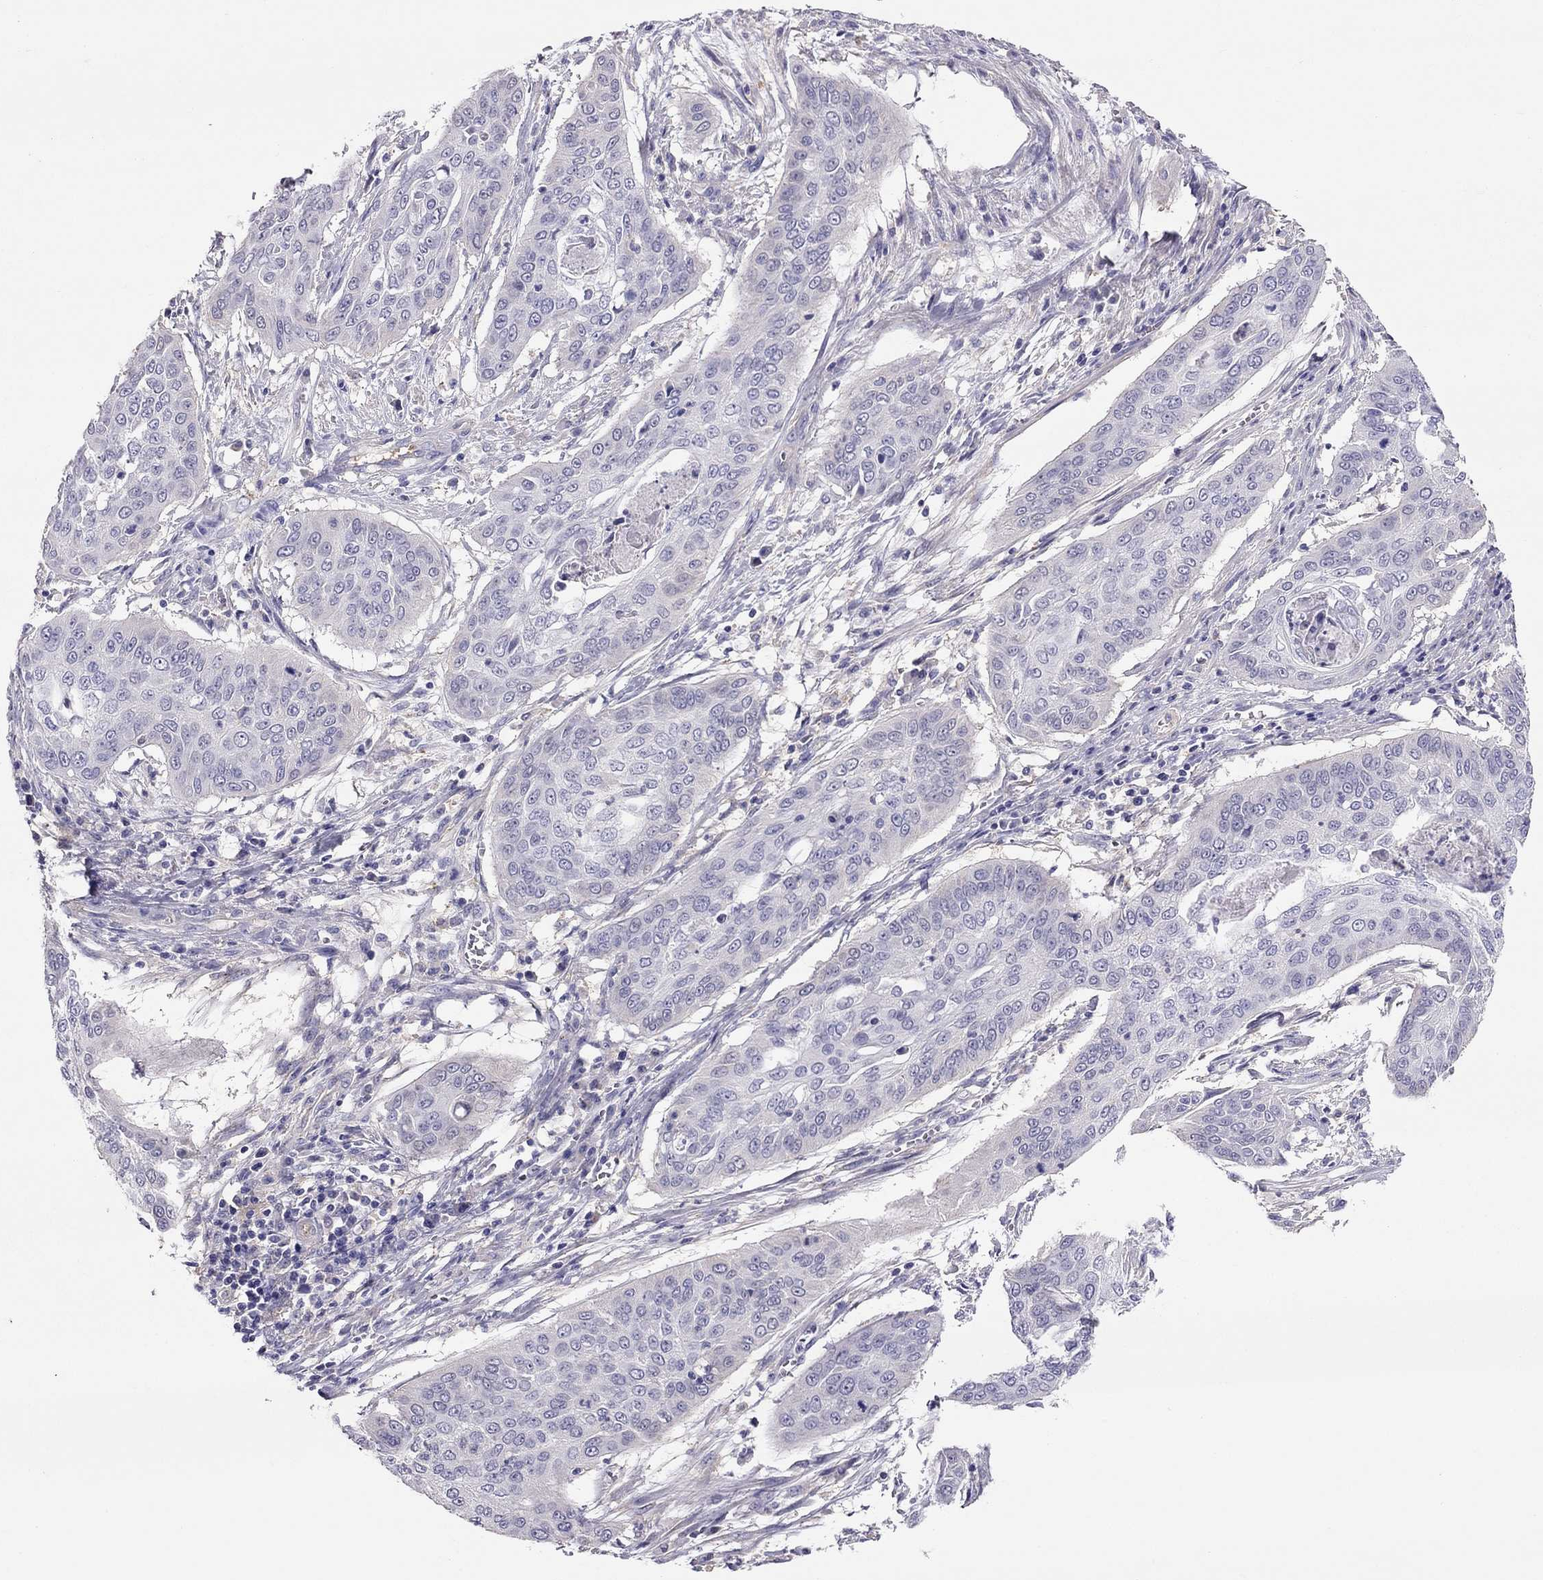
{"staining": {"intensity": "negative", "quantity": "none", "location": "none"}, "tissue": "cervical cancer", "cell_type": "Tumor cells", "image_type": "cancer", "snomed": [{"axis": "morphology", "description": "Squamous cell carcinoma, NOS"}, {"axis": "topography", "description": "Cervix"}], "caption": "High magnification brightfield microscopy of cervical squamous cell carcinoma stained with DAB (3,3'-diaminobenzidine) (brown) and counterstained with hematoxylin (blue): tumor cells show no significant positivity.", "gene": "ALOX15B", "patient": {"sex": "female", "age": 39}}